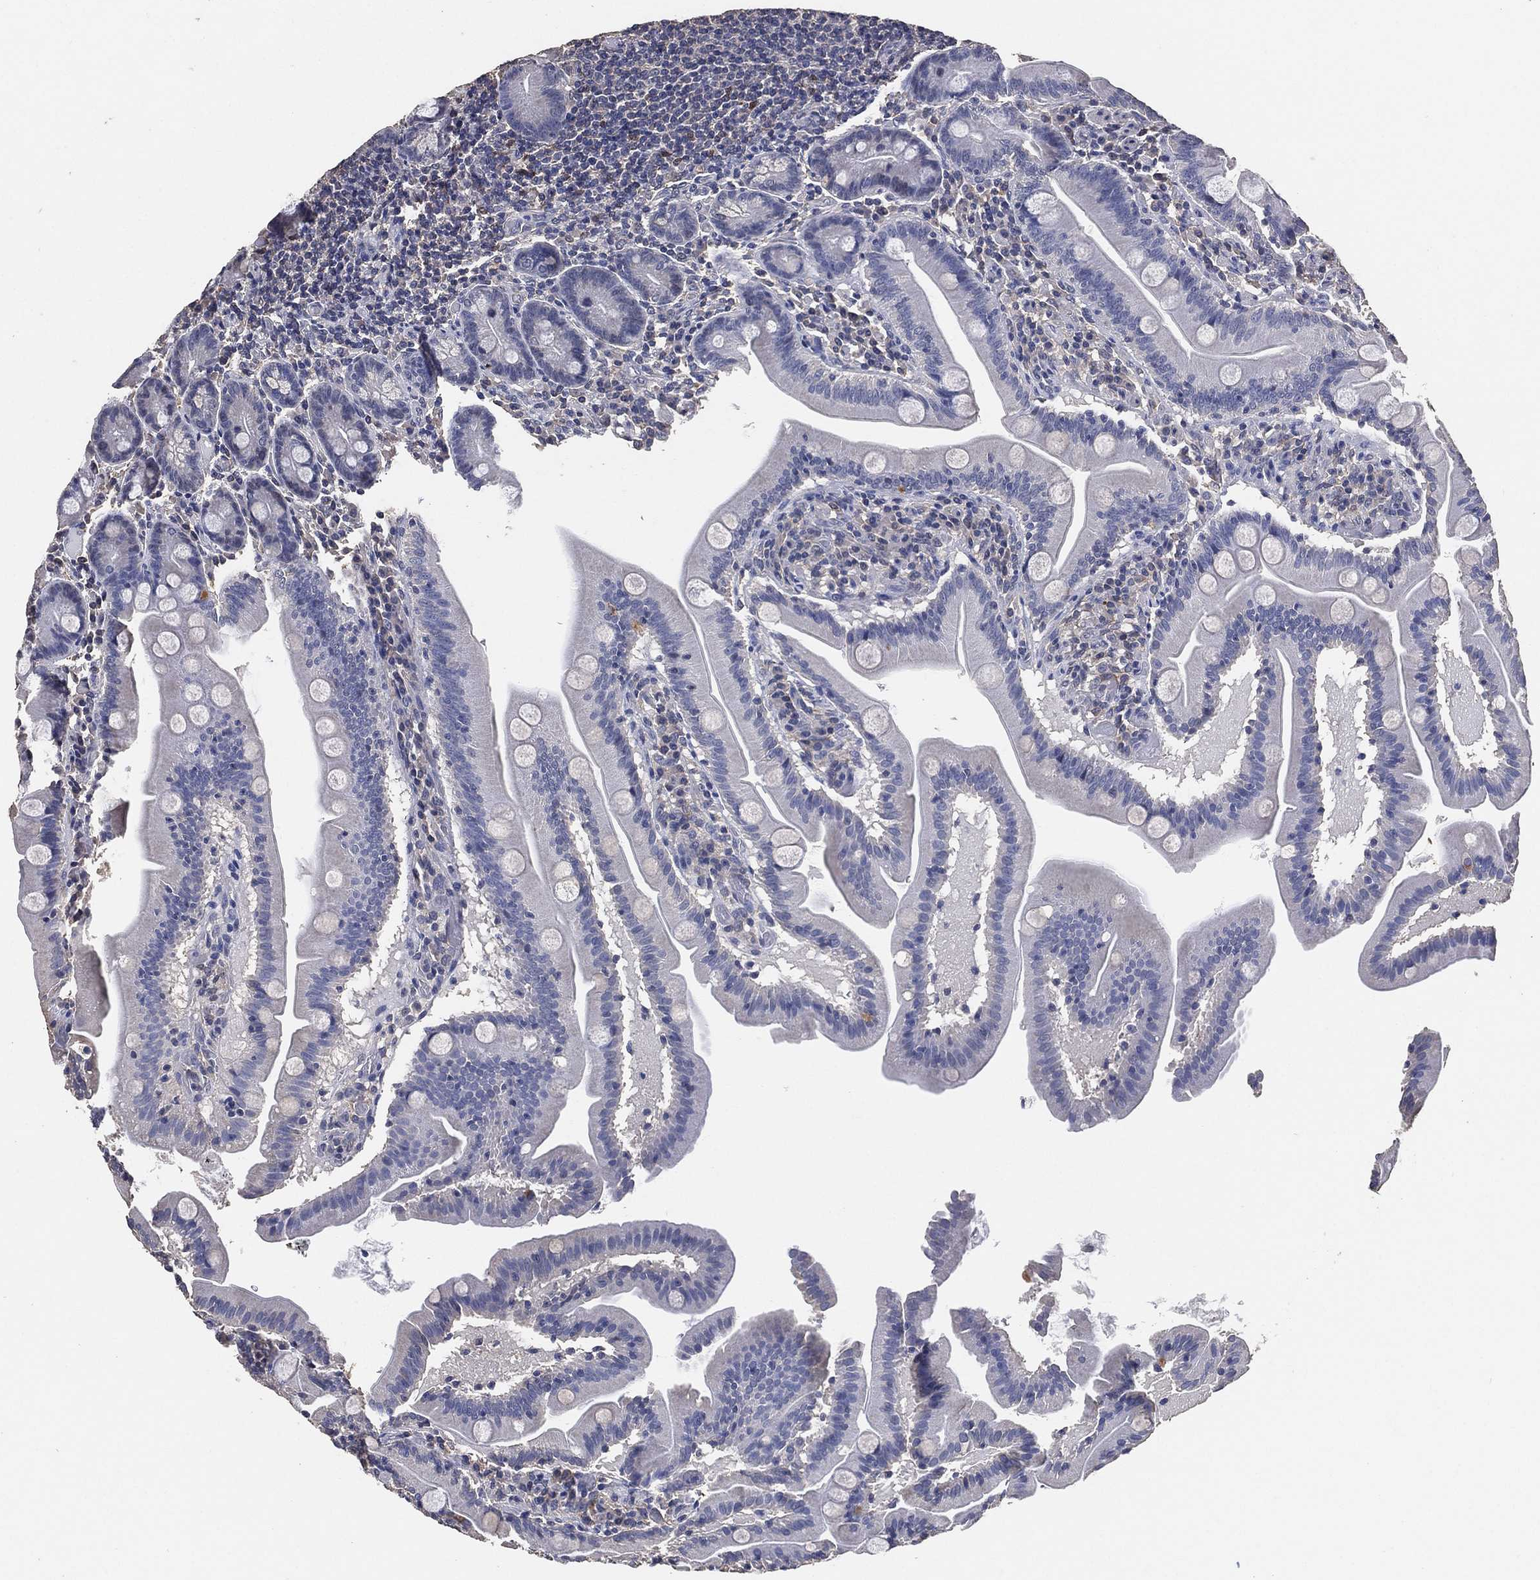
{"staining": {"intensity": "negative", "quantity": "none", "location": "none"}, "tissue": "small intestine", "cell_type": "Glandular cells", "image_type": "normal", "snomed": [{"axis": "morphology", "description": "Normal tissue, NOS"}, {"axis": "topography", "description": "Small intestine"}], "caption": "Immunohistochemical staining of unremarkable human small intestine demonstrates no significant expression in glandular cells.", "gene": "KLK5", "patient": {"sex": "male", "age": 37}}